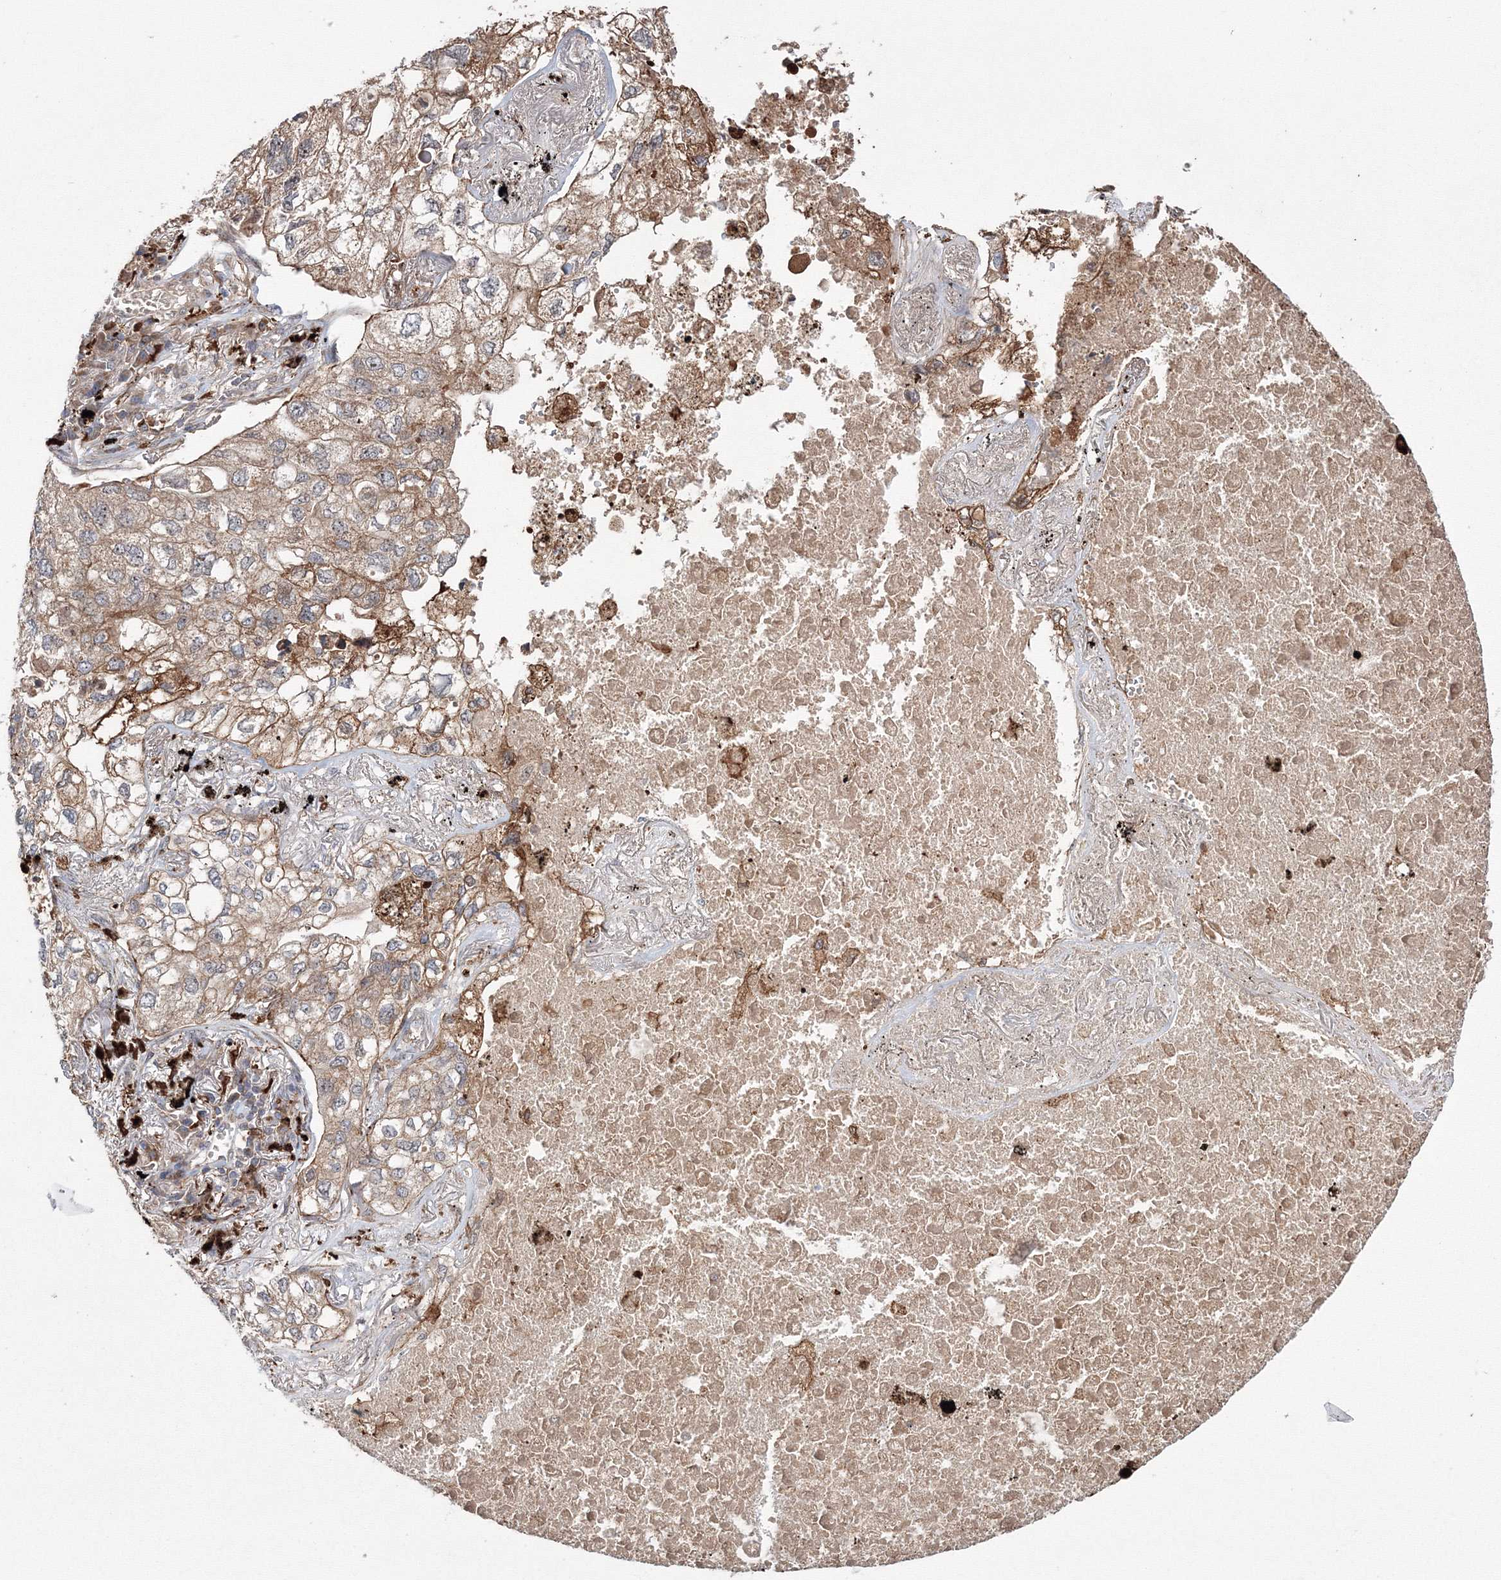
{"staining": {"intensity": "moderate", "quantity": ">75%", "location": "cytoplasmic/membranous"}, "tissue": "lung cancer", "cell_type": "Tumor cells", "image_type": "cancer", "snomed": [{"axis": "morphology", "description": "Adenocarcinoma, NOS"}, {"axis": "topography", "description": "Lung"}], "caption": "Tumor cells show medium levels of moderate cytoplasmic/membranous expression in approximately >75% of cells in human adenocarcinoma (lung).", "gene": "RANBP3L", "patient": {"sex": "male", "age": 65}}